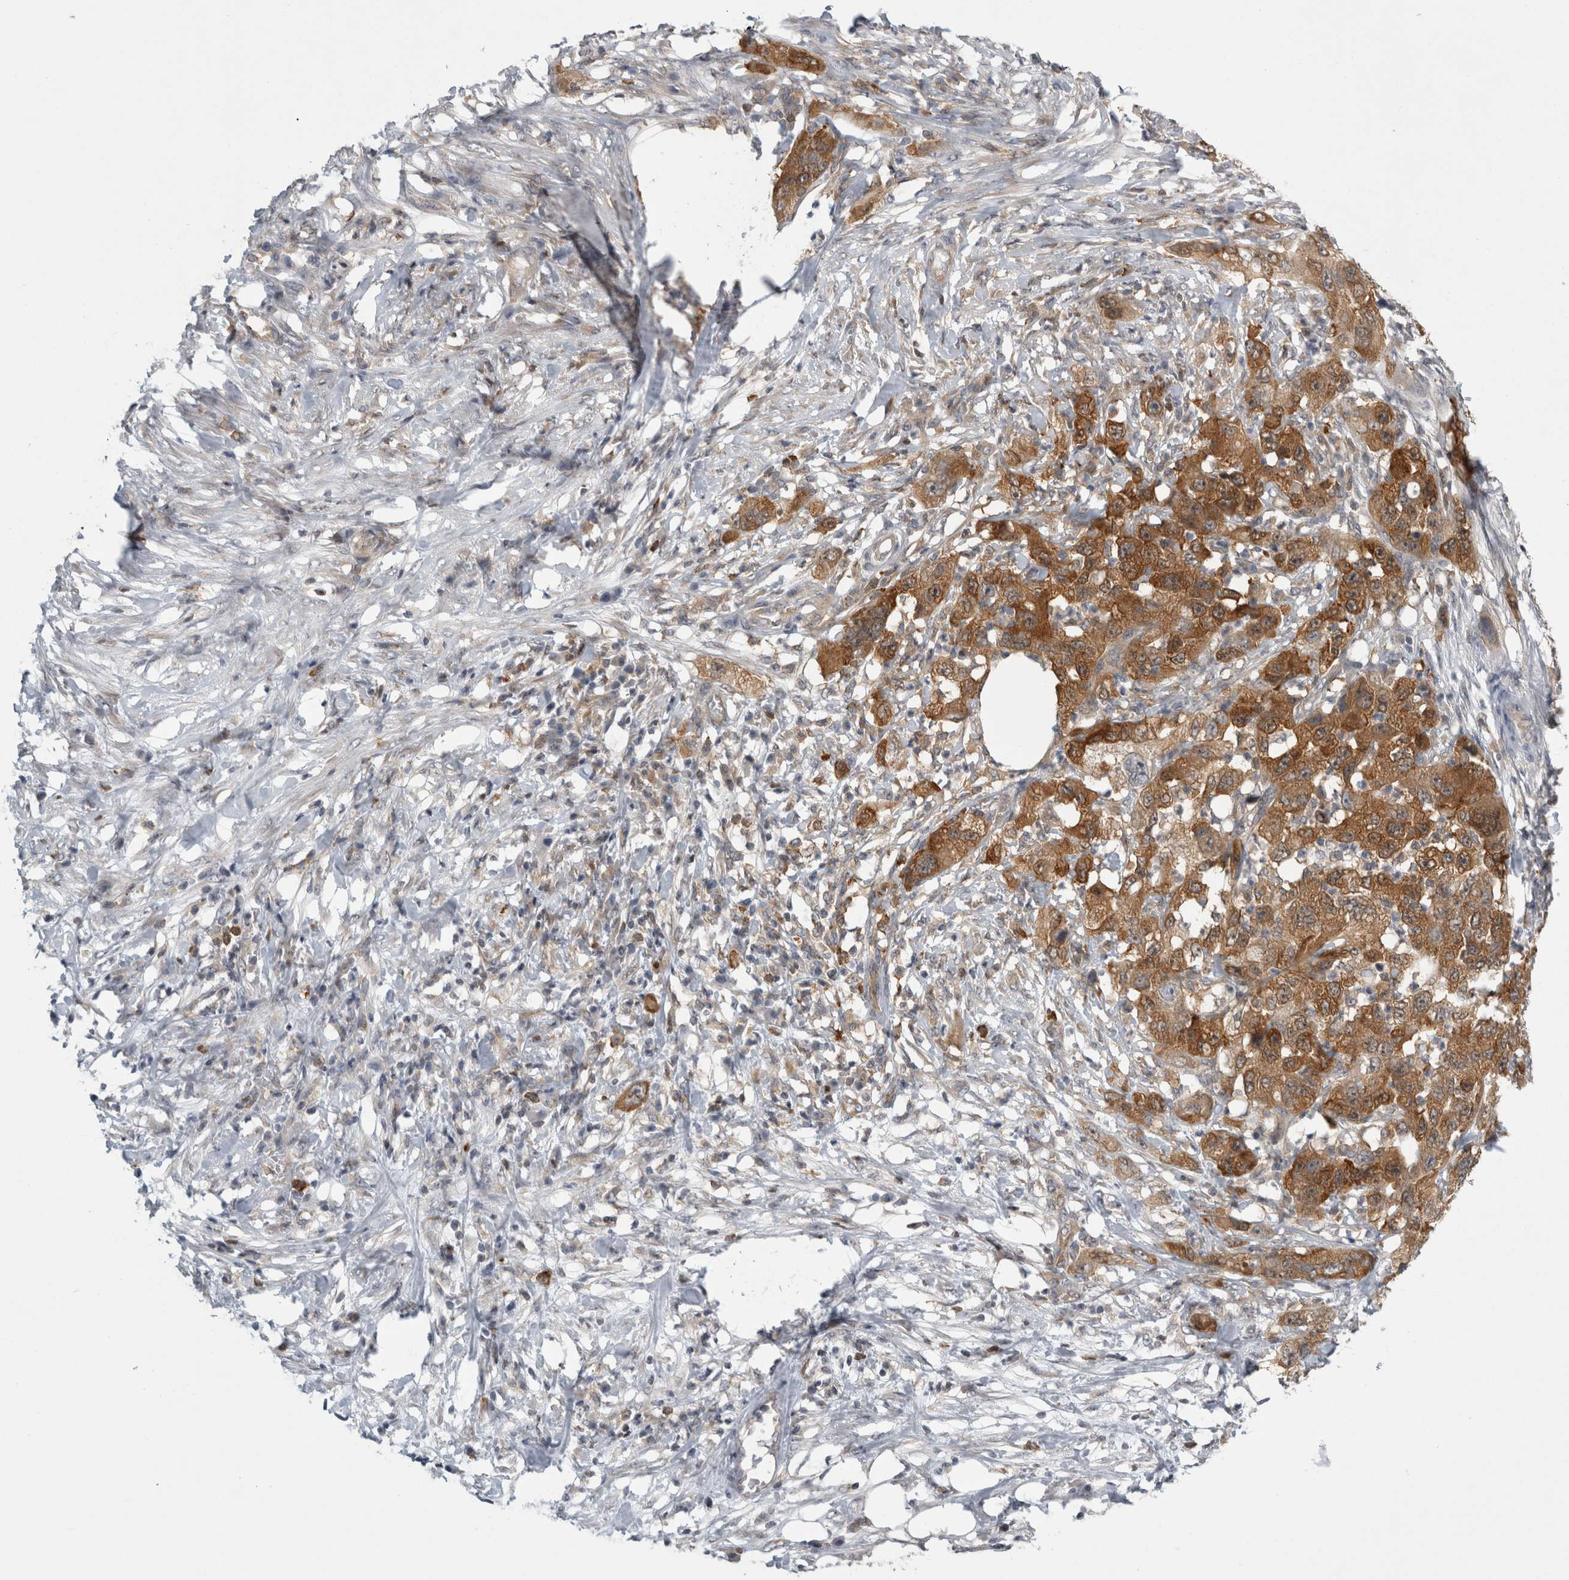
{"staining": {"intensity": "moderate", "quantity": ">75%", "location": "cytoplasmic/membranous"}, "tissue": "pancreatic cancer", "cell_type": "Tumor cells", "image_type": "cancer", "snomed": [{"axis": "morphology", "description": "Adenocarcinoma, NOS"}, {"axis": "topography", "description": "Pancreas"}], "caption": "A medium amount of moderate cytoplasmic/membranous expression is seen in approximately >75% of tumor cells in pancreatic cancer (adenocarcinoma) tissue. (Stains: DAB (3,3'-diaminobenzidine) in brown, nuclei in blue, Microscopy: brightfield microscopy at high magnification).", "gene": "CACYBP", "patient": {"sex": "female", "age": 78}}